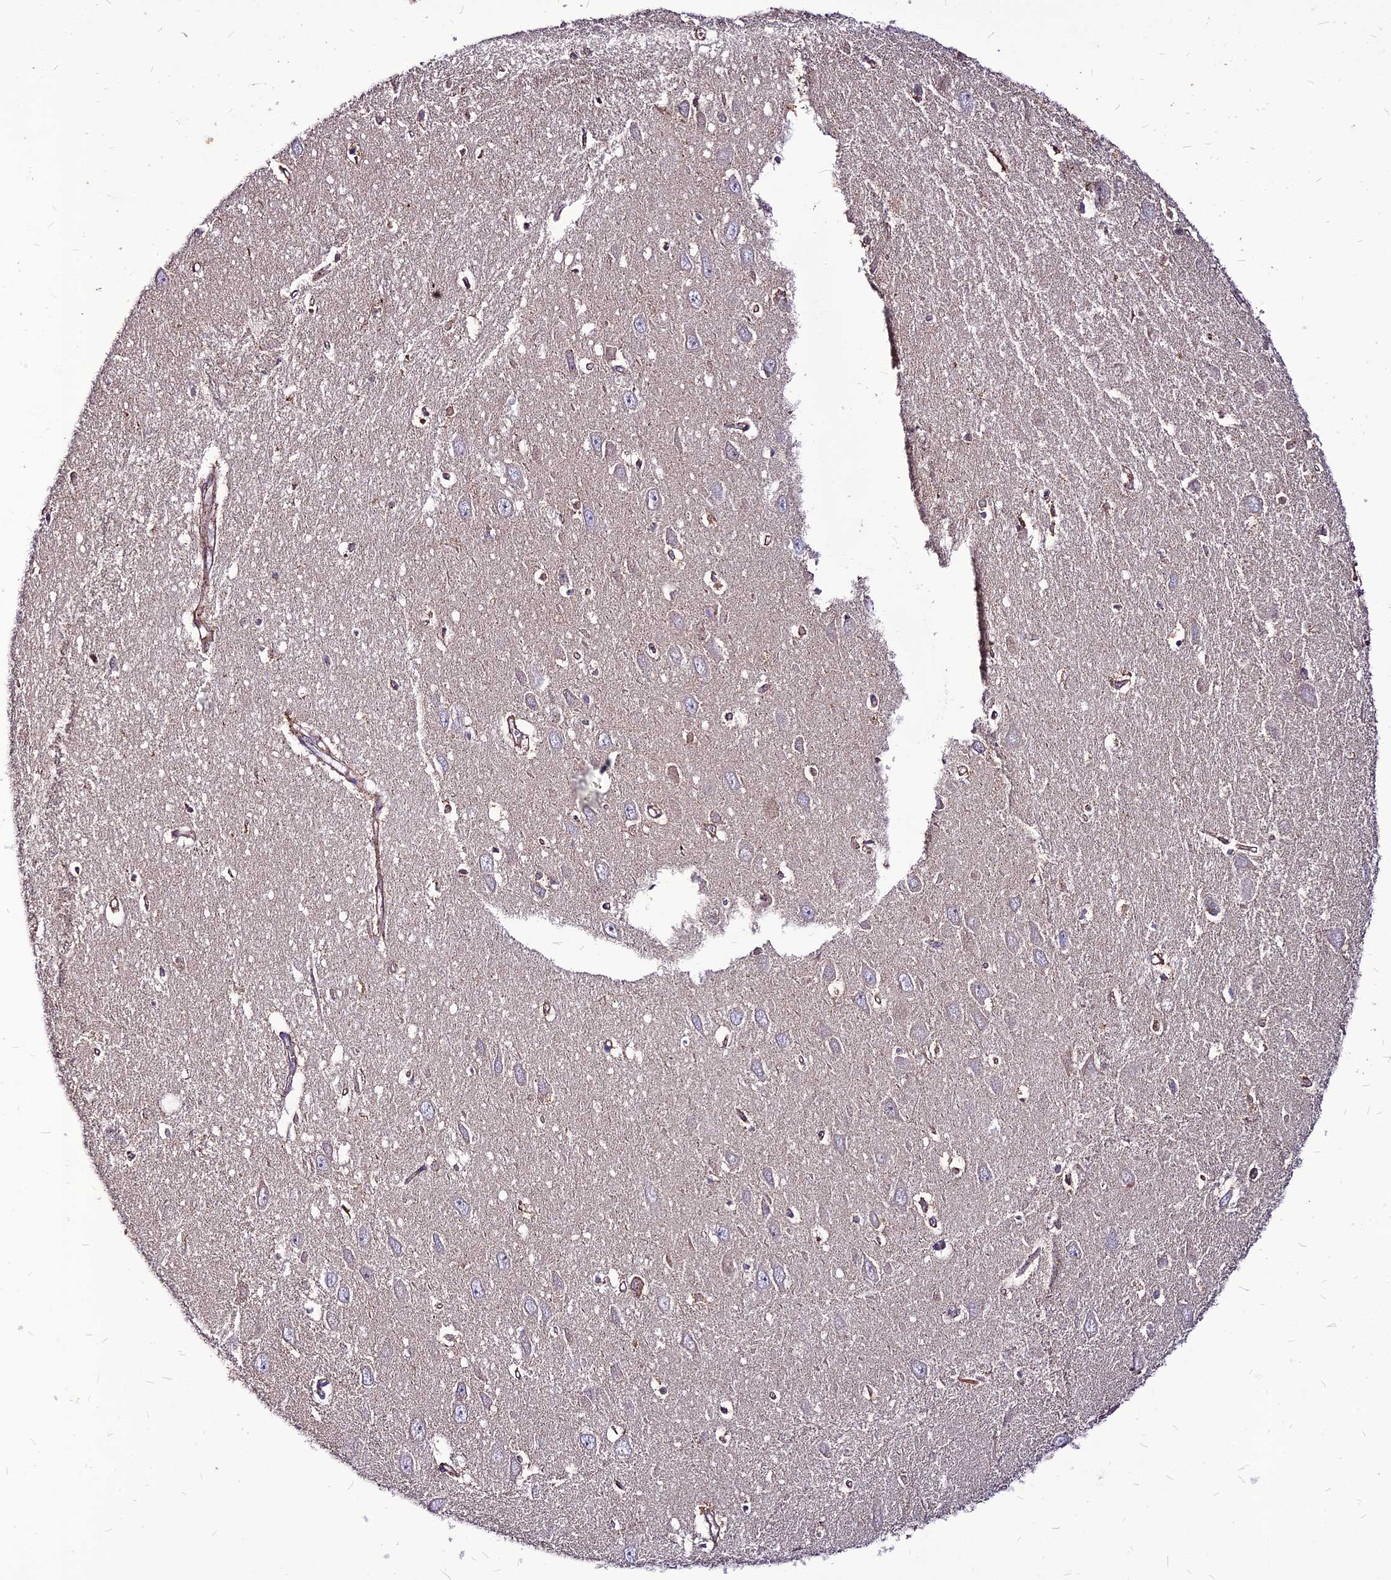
{"staining": {"intensity": "moderate", "quantity": "<25%", "location": "cytoplasmic/membranous"}, "tissue": "hippocampus", "cell_type": "Glial cells", "image_type": "normal", "snomed": [{"axis": "morphology", "description": "Normal tissue, NOS"}, {"axis": "topography", "description": "Hippocampus"}], "caption": "An IHC micrograph of unremarkable tissue is shown. Protein staining in brown labels moderate cytoplasmic/membranous positivity in hippocampus within glial cells. The protein of interest is stained brown, and the nuclei are stained in blue (DAB IHC with brightfield microscopy, high magnification).", "gene": "ECI1", "patient": {"sex": "female", "age": 64}}